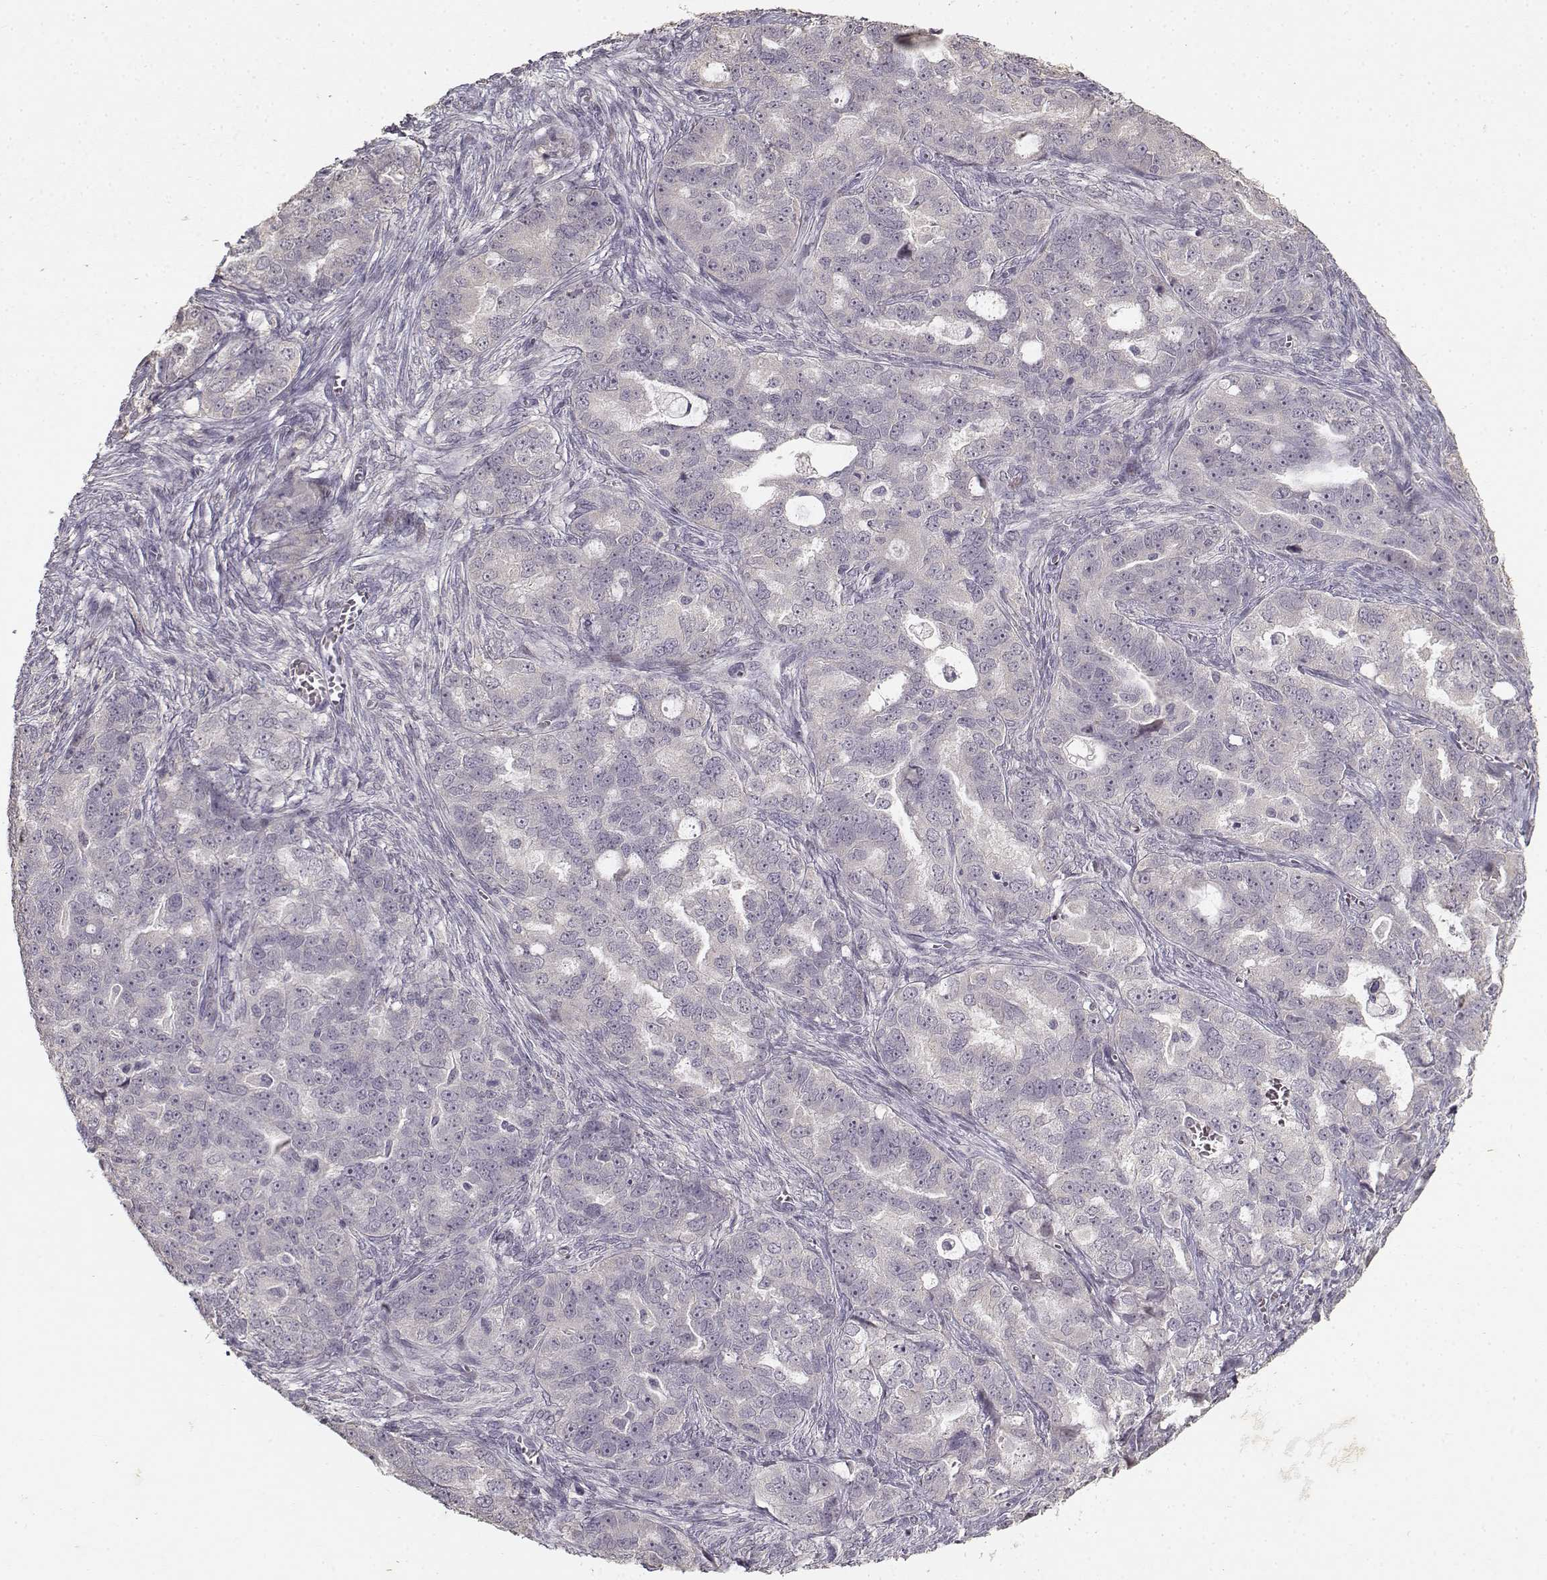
{"staining": {"intensity": "negative", "quantity": "none", "location": "none"}, "tissue": "ovarian cancer", "cell_type": "Tumor cells", "image_type": "cancer", "snomed": [{"axis": "morphology", "description": "Cystadenocarcinoma, serous, NOS"}, {"axis": "topography", "description": "Ovary"}], "caption": "Ovarian serous cystadenocarcinoma was stained to show a protein in brown. There is no significant positivity in tumor cells.", "gene": "UROC1", "patient": {"sex": "female", "age": 51}}